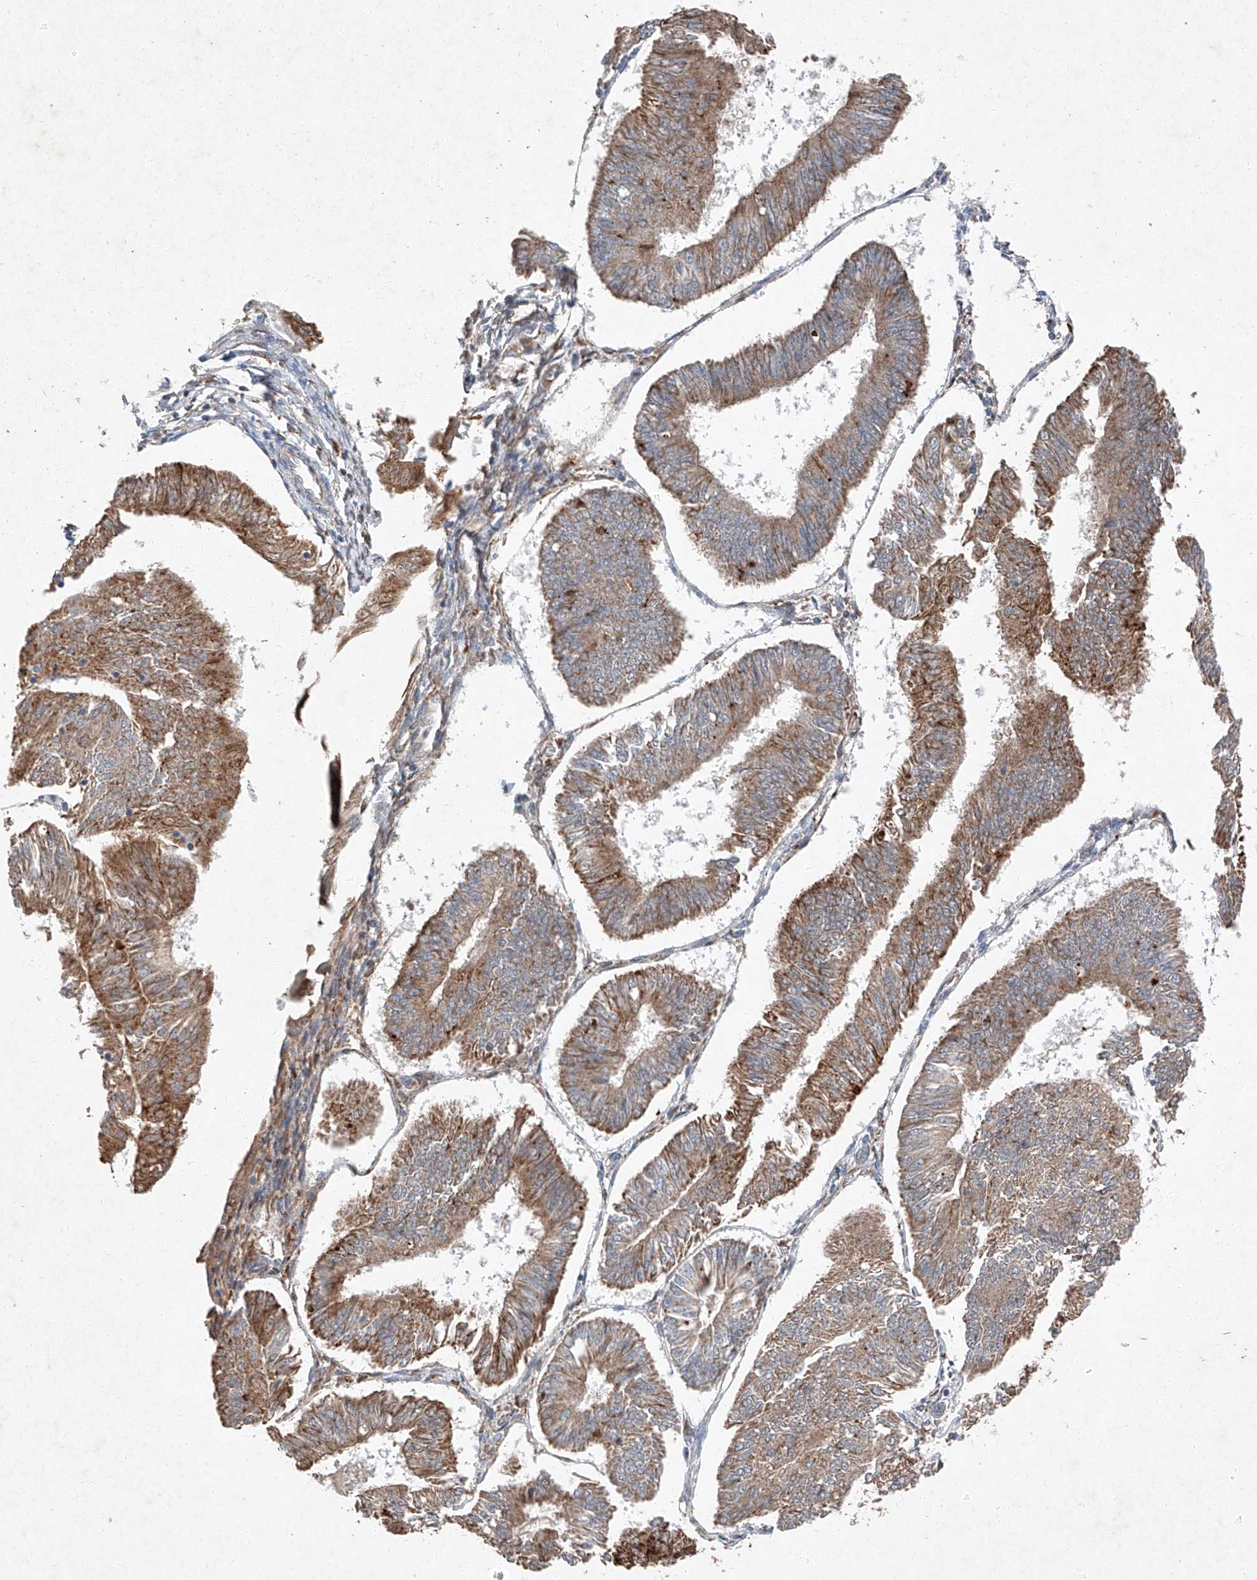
{"staining": {"intensity": "strong", "quantity": "25%-75%", "location": "cytoplasmic/membranous"}, "tissue": "endometrial cancer", "cell_type": "Tumor cells", "image_type": "cancer", "snomed": [{"axis": "morphology", "description": "Adenocarcinoma, NOS"}, {"axis": "topography", "description": "Endometrium"}], "caption": "Endometrial adenocarcinoma stained with DAB (3,3'-diaminobenzidine) immunohistochemistry demonstrates high levels of strong cytoplasmic/membranous staining in about 25%-75% of tumor cells.", "gene": "RUSC1", "patient": {"sex": "female", "age": 58}}